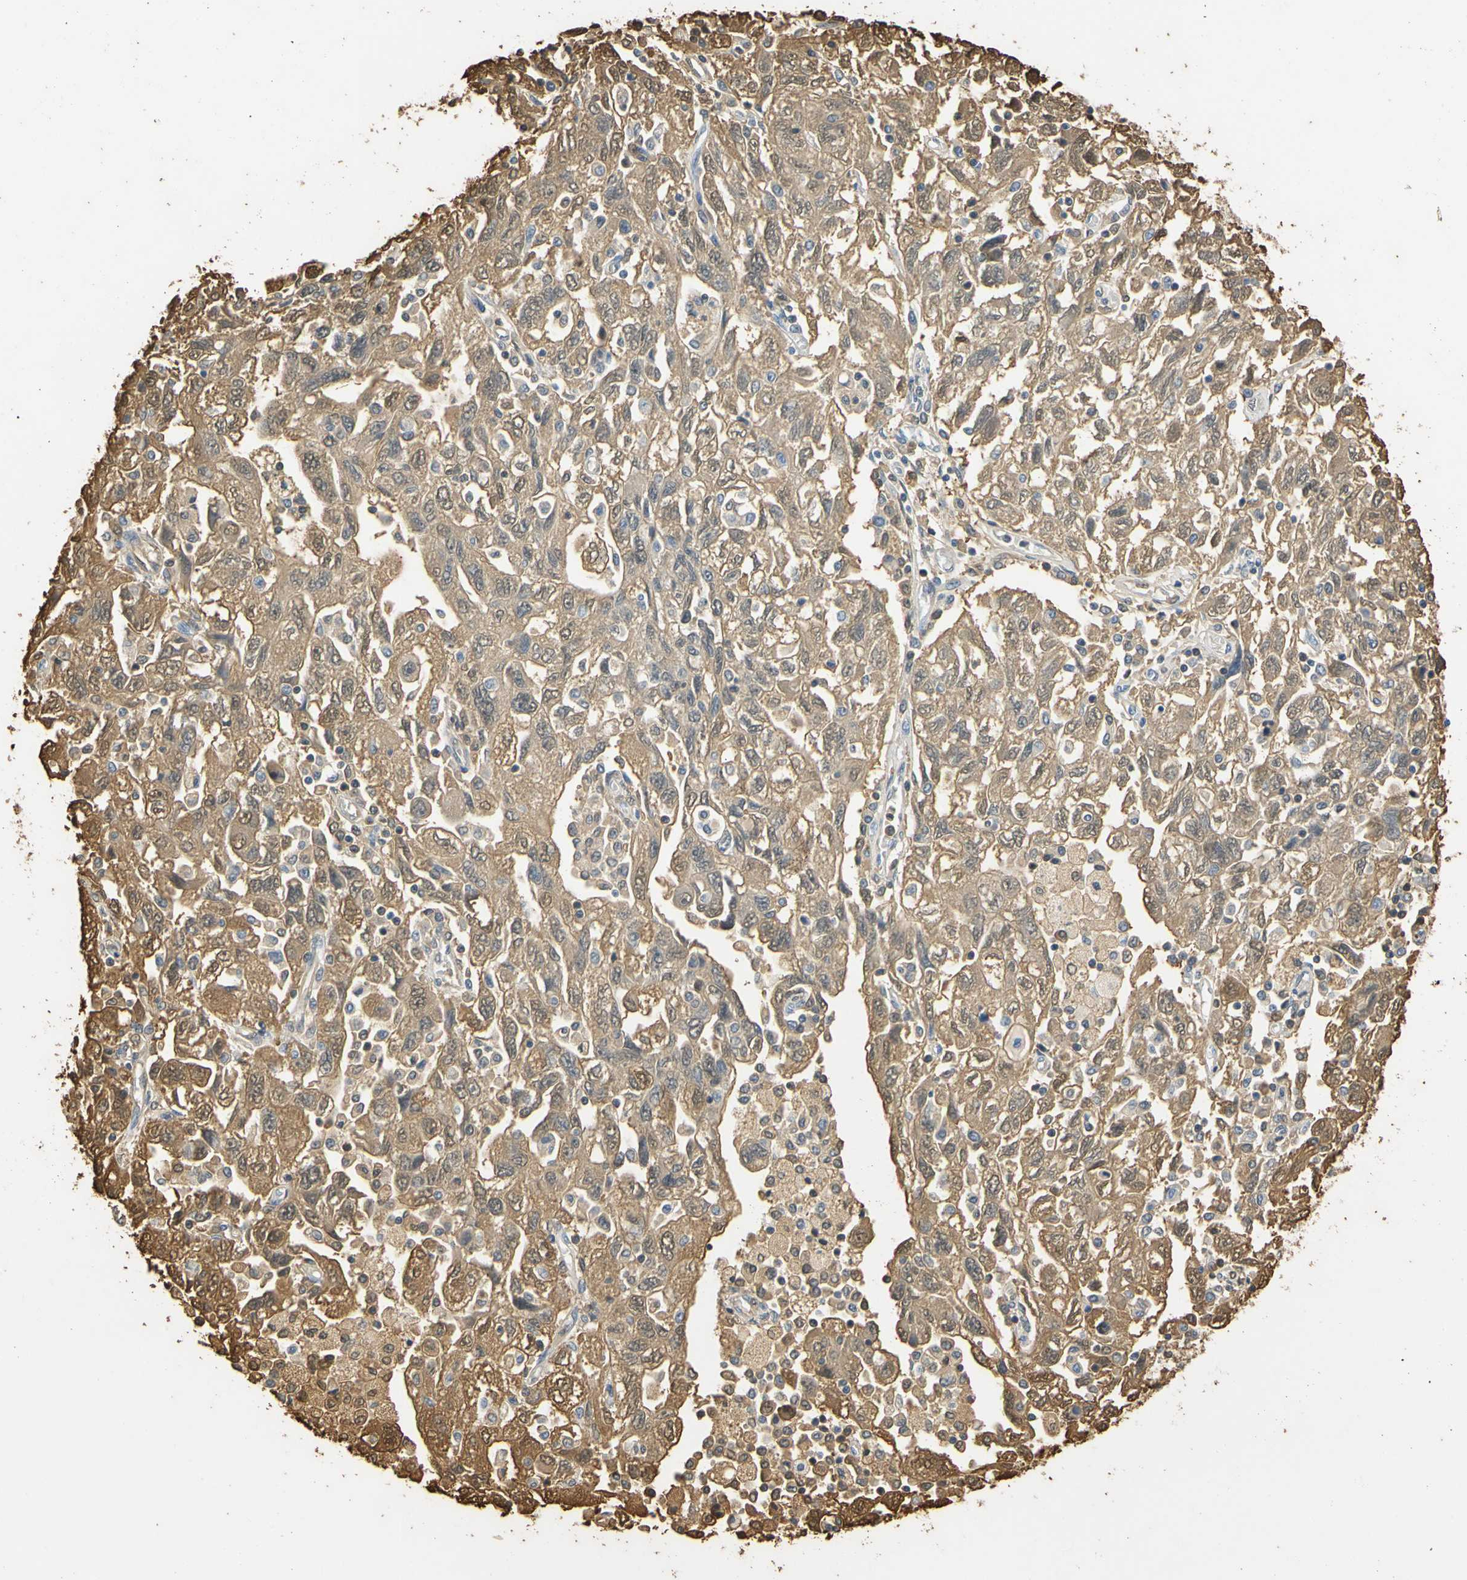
{"staining": {"intensity": "moderate", "quantity": ">75%", "location": "cytoplasmic/membranous,nuclear"}, "tissue": "ovarian cancer", "cell_type": "Tumor cells", "image_type": "cancer", "snomed": [{"axis": "morphology", "description": "Carcinoma, NOS"}, {"axis": "morphology", "description": "Cystadenocarcinoma, serous, NOS"}, {"axis": "topography", "description": "Ovary"}], "caption": "Tumor cells reveal moderate cytoplasmic/membranous and nuclear expression in approximately >75% of cells in ovarian cancer.", "gene": "S100A6", "patient": {"sex": "female", "age": 69}}